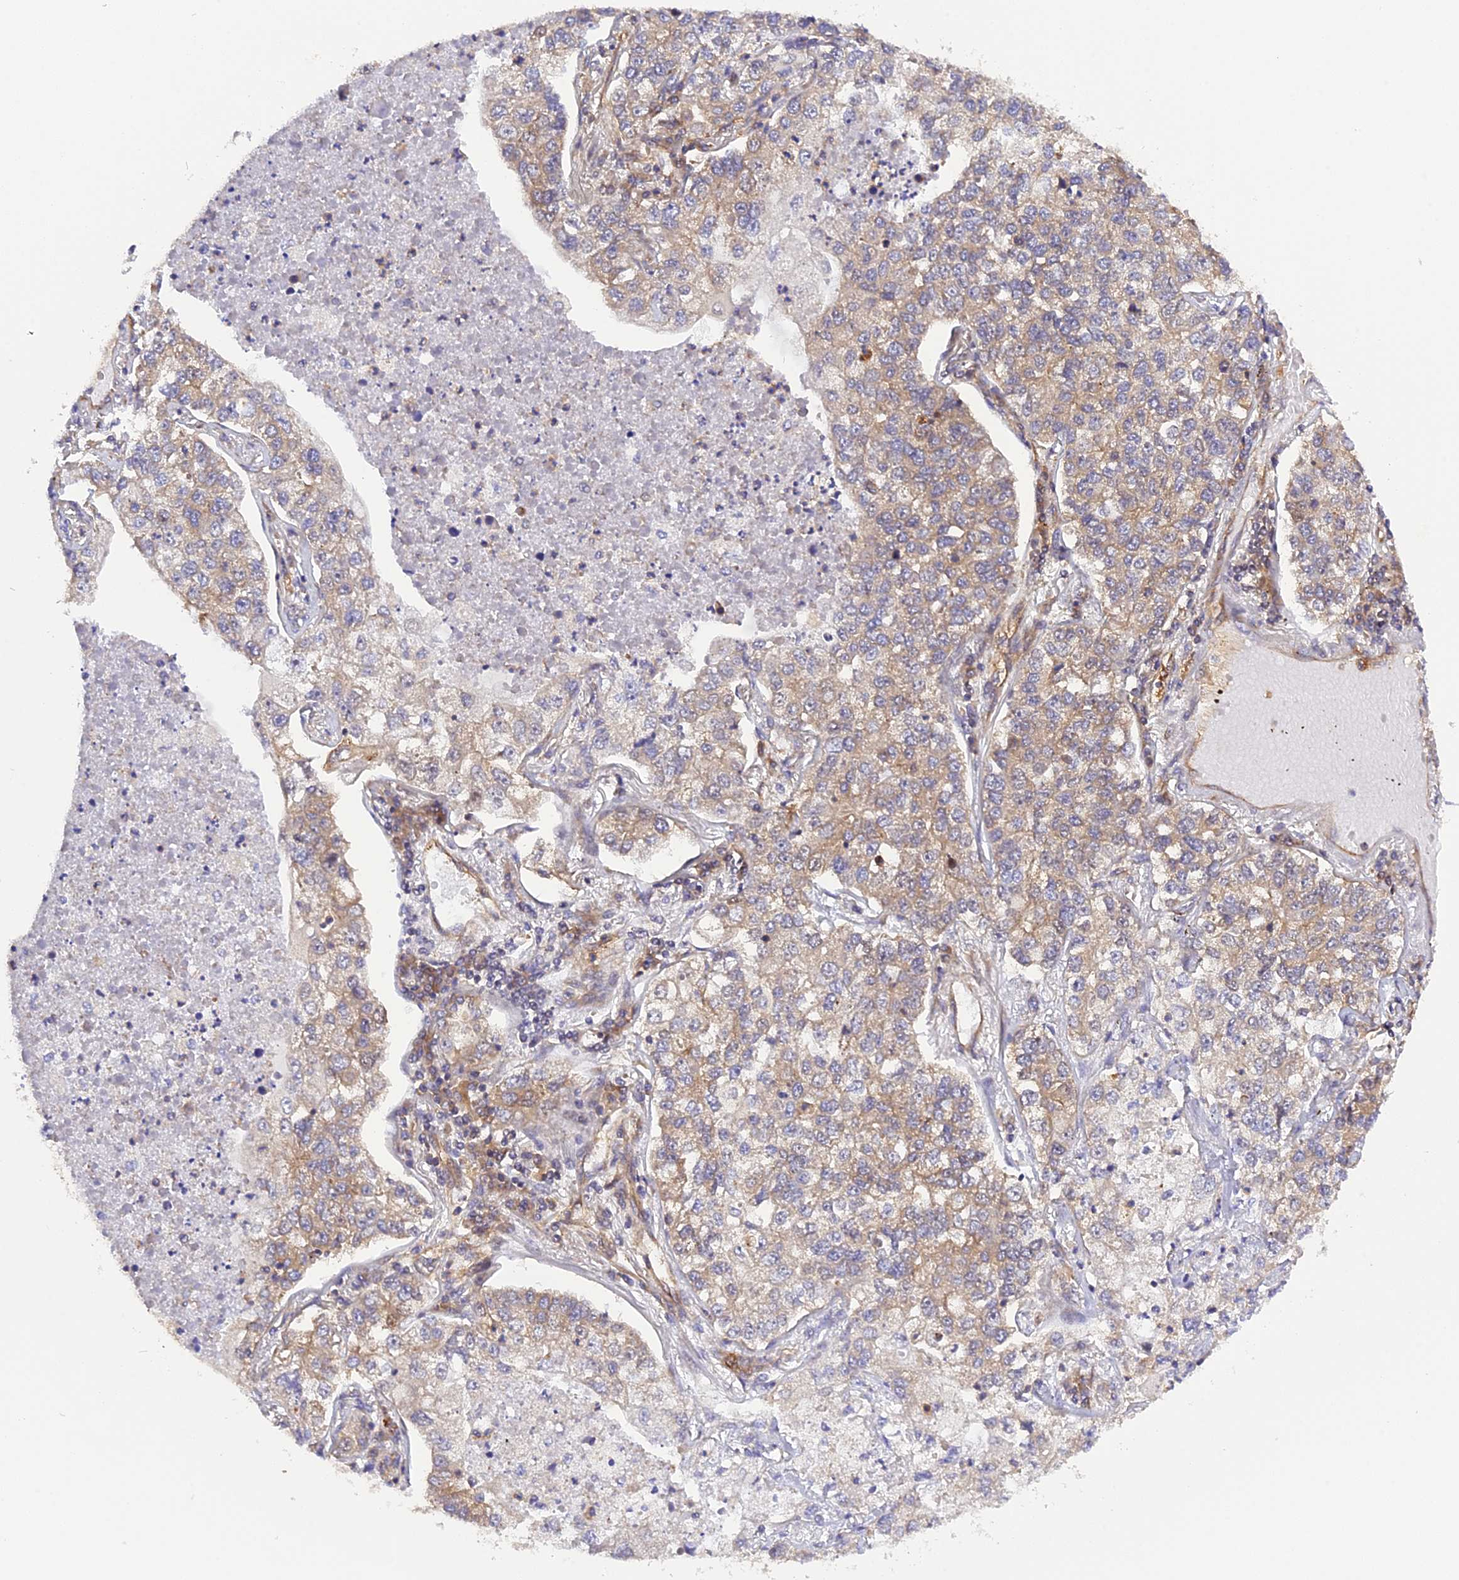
{"staining": {"intensity": "weak", "quantity": "<25%", "location": "cytoplasmic/membranous"}, "tissue": "lung cancer", "cell_type": "Tumor cells", "image_type": "cancer", "snomed": [{"axis": "morphology", "description": "Adenocarcinoma, NOS"}, {"axis": "topography", "description": "Lung"}], "caption": "A high-resolution photomicrograph shows immunohistochemistry (IHC) staining of lung adenocarcinoma, which shows no significant staining in tumor cells. (DAB immunohistochemistry visualized using brightfield microscopy, high magnification).", "gene": "C5orf22", "patient": {"sex": "male", "age": 49}}